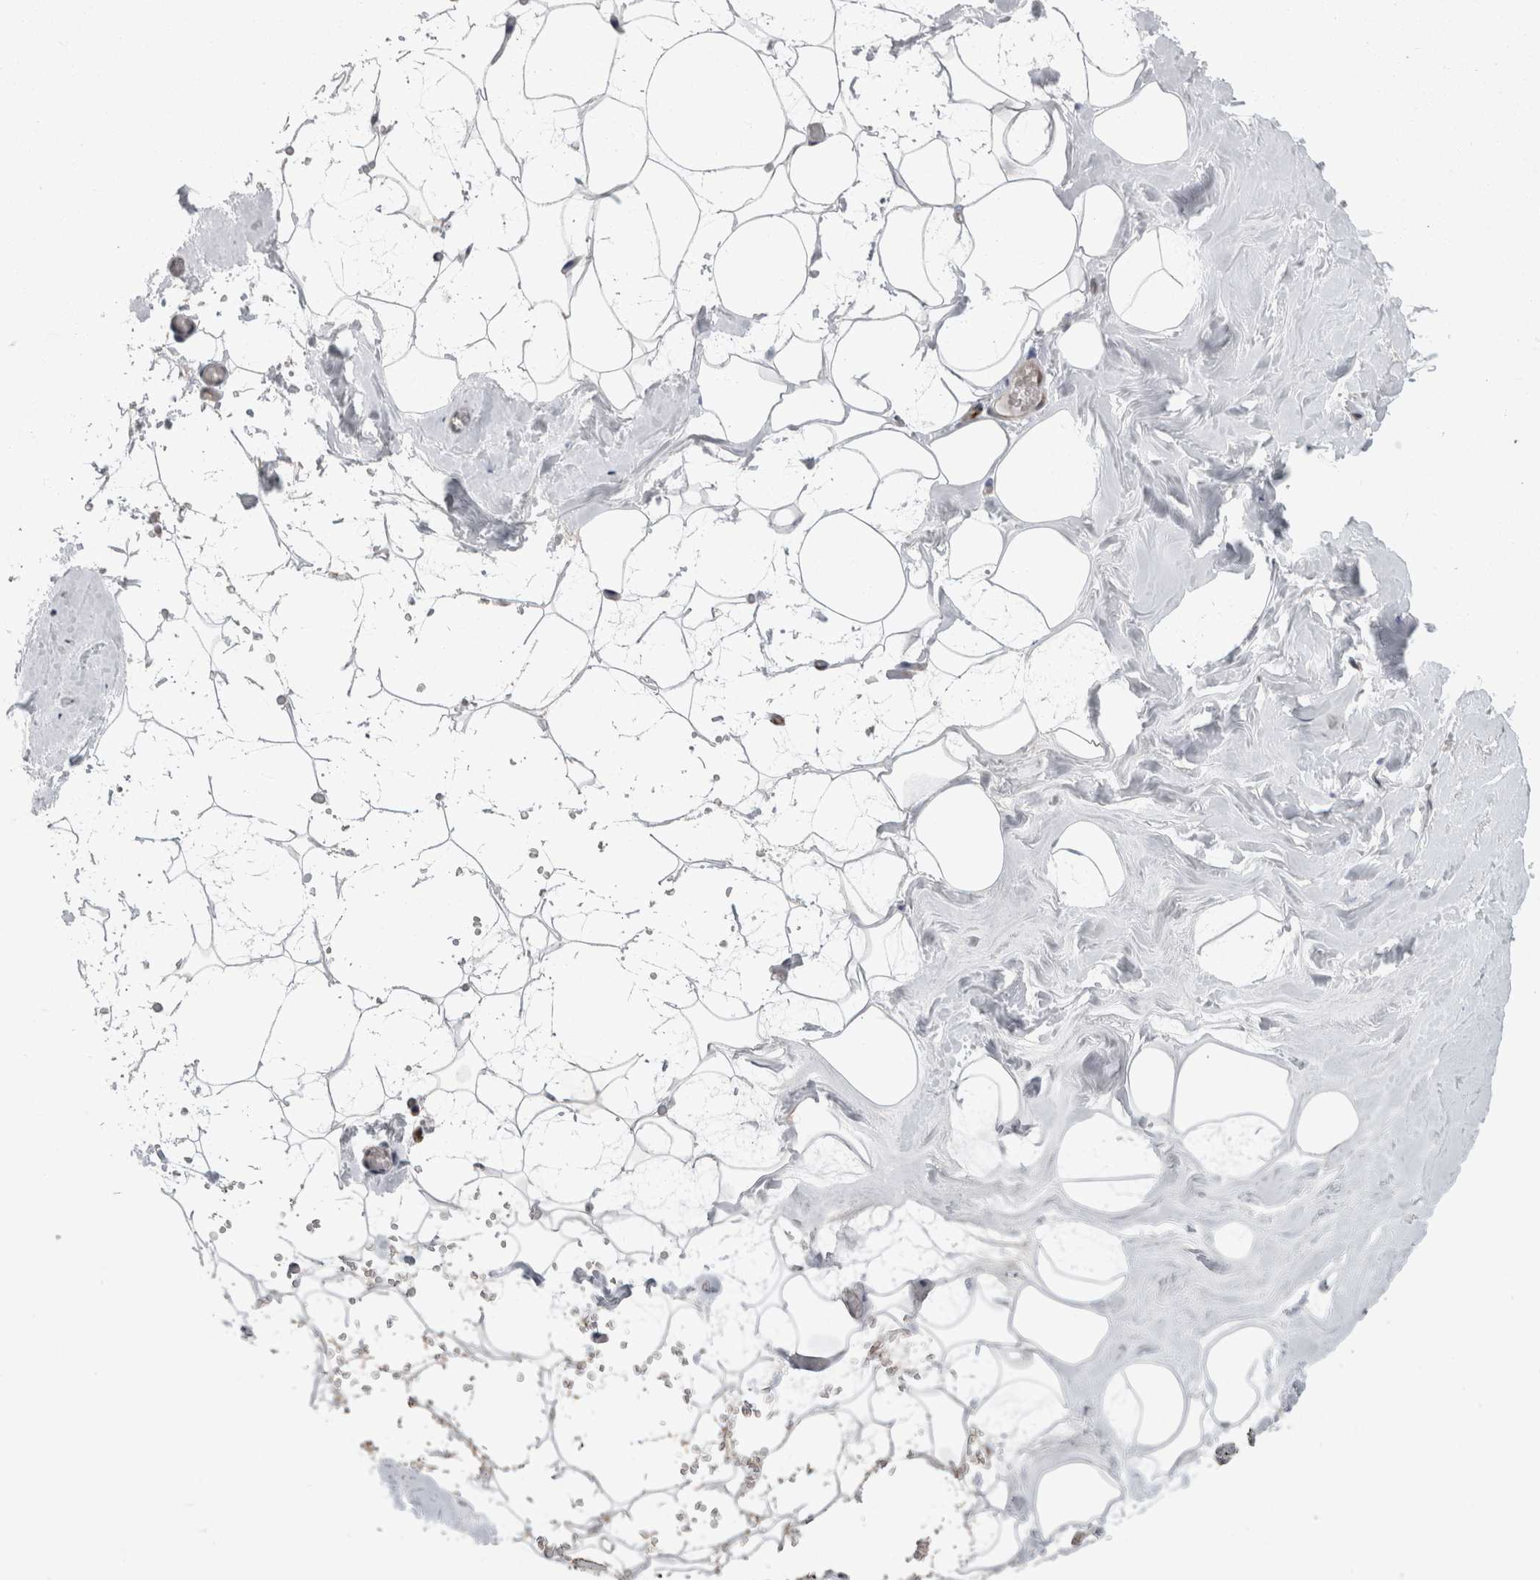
{"staining": {"intensity": "negative", "quantity": "none", "location": "none"}, "tissue": "adipose tissue", "cell_type": "Adipocytes", "image_type": "normal", "snomed": [{"axis": "morphology", "description": "Normal tissue, NOS"}, {"axis": "morphology", "description": "Fibrosis, NOS"}, {"axis": "topography", "description": "Breast"}, {"axis": "topography", "description": "Adipose tissue"}], "caption": "Human adipose tissue stained for a protein using IHC reveals no positivity in adipocytes.", "gene": "FAM83H", "patient": {"sex": "female", "age": 39}}